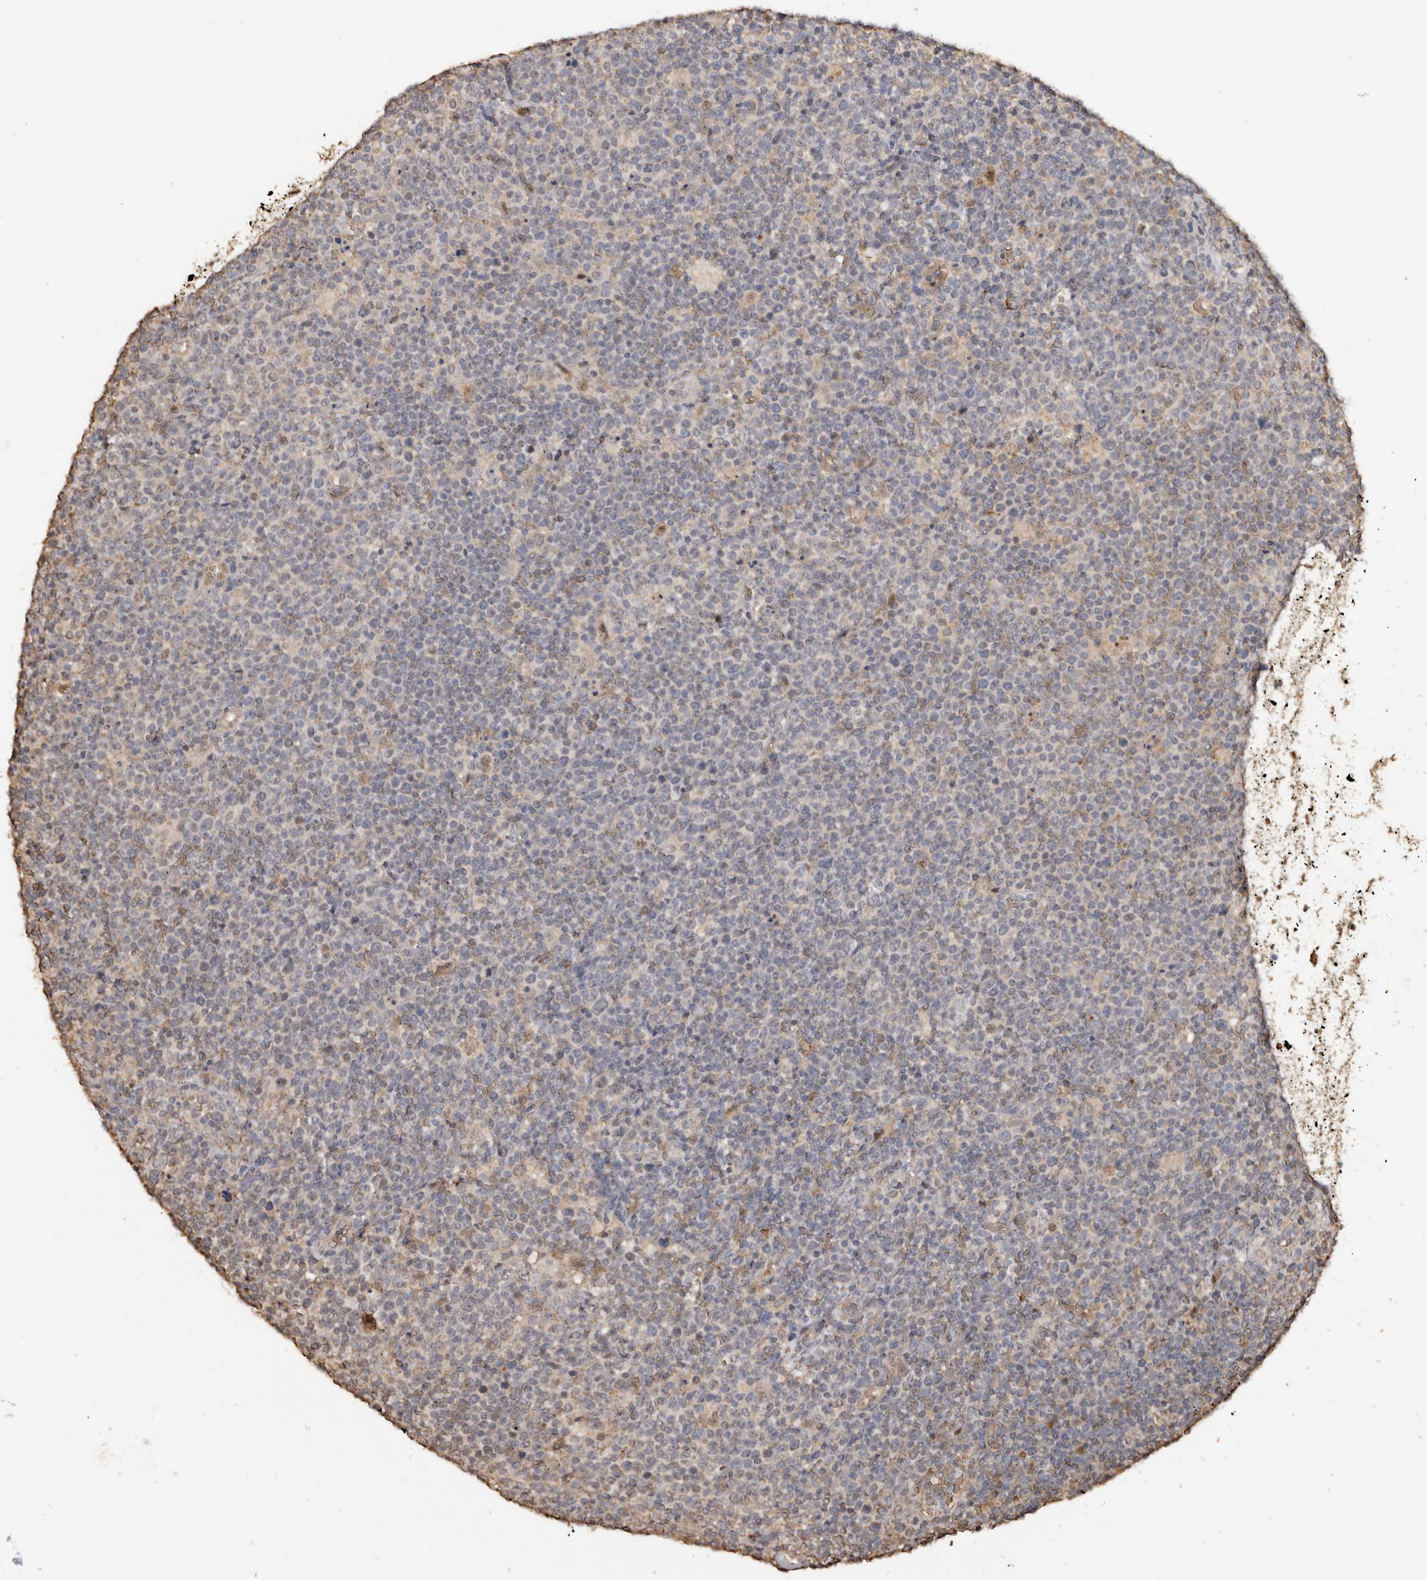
{"staining": {"intensity": "negative", "quantity": "none", "location": "none"}, "tissue": "lymphoma", "cell_type": "Tumor cells", "image_type": "cancer", "snomed": [{"axis": "morphology", "description": "Malignant lymphoma, non-Hodgkin's type, High grade"}, {"axis": "topography", "description": "Lymph node"}], "caption": "Histopathology image shows no significant protein expression in tumor cells of malignant lymphoma, non-Hodgkin's type (high-grade).", "gene": "GRAMD2A", "patient": {"sex": "male", "age": 61}}